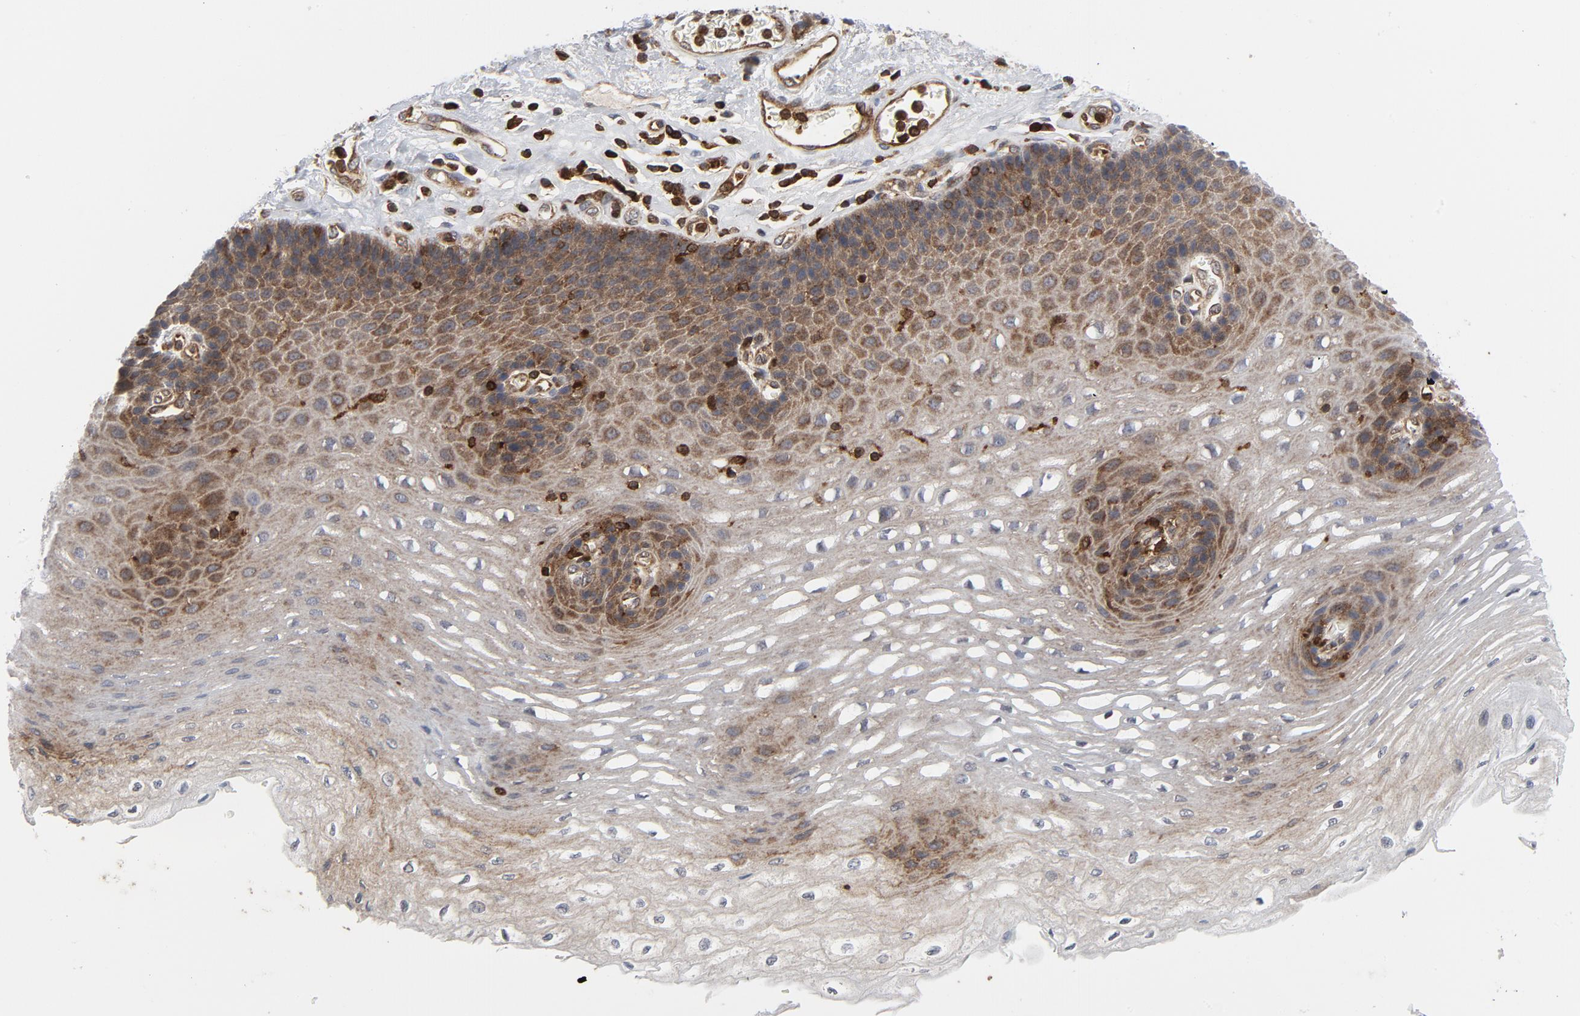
{"staining": {"intensity": "moderate", "quantity": ">75%", "location": "cytoplasmic/membranous"}, "tissue": "esophagus", "cell_type": "Squamous epithelial cells", "image_type": "normal", "snomed": [{"axis": "morphology", "description": "Normal tissue, NOS"}, {"axis": "topography", "description": "Esophagus"}], "caption": "Human esophagus stained with a brown dye exhibits moderate cytoplasmic/membranous positive expression in about >75% of squamous epithelial cells.", "gene": "YES1", "patient": {"sex": "female", "age": 72}}